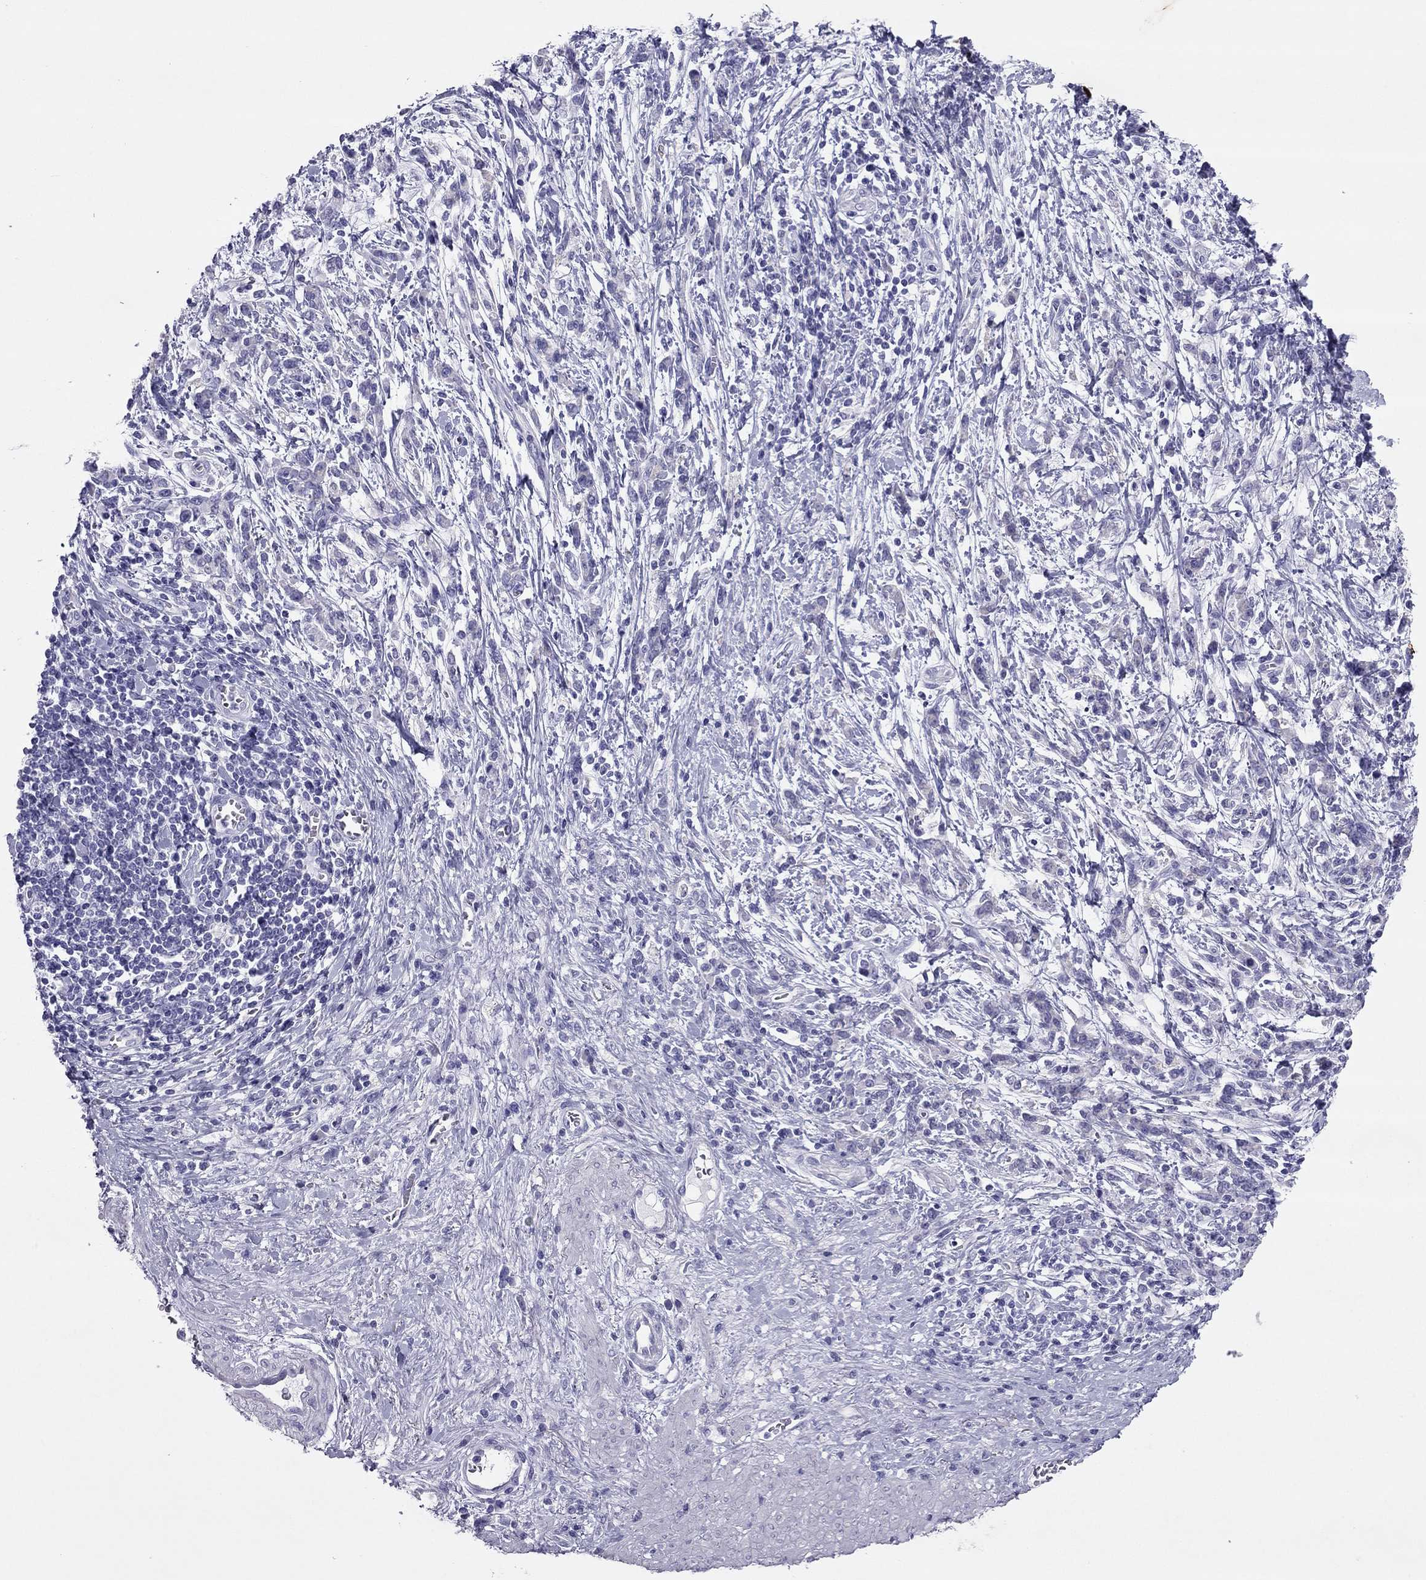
{"staining": {"intensity": "negative", "quantity": "none", "location": "none"}, "tissue": "stomach cancer", "cell_type": "Tumor cells", "image_type": "cancer", "snomed": [{"axis": "morphology", "description": "Adenocarcinoma, NOS"}, {"axis": "topography", "description": "Stomach"}], "caption": "Photomicrograph shows no protein staining in tumor cells of adenocarcinoma (stomach) tissue.", "gene": "MAEL", "patient": {"sex": "female", "age": 57}}